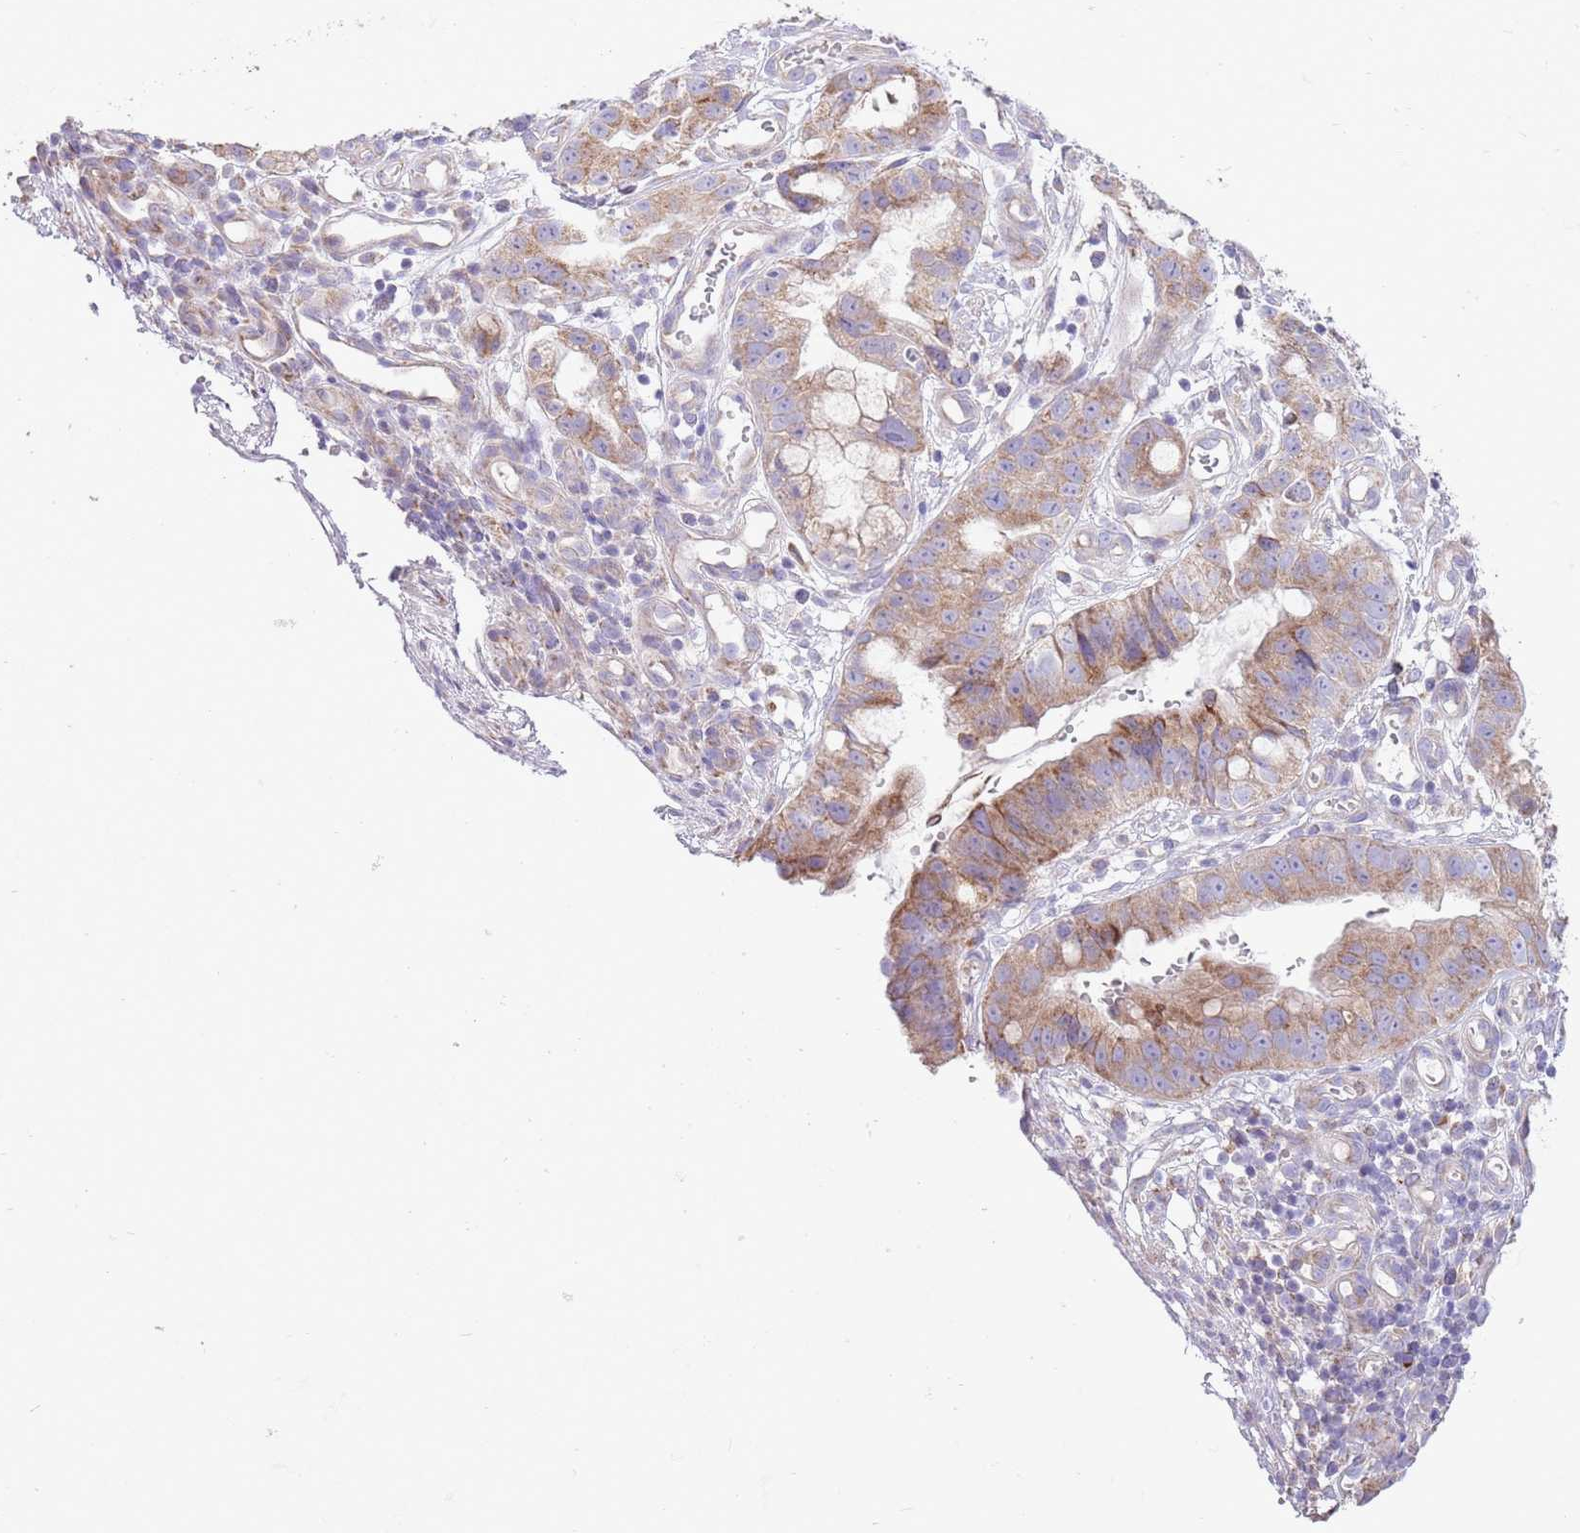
{"staining": {"intensity": "moderate", "quantity": ">75%", "location": "cytoplasmic/membranous"}, "tissue": "stomach cancer", "cell_type": "Tumor cells", "image_type": "cancer", "snomed": [{"axis": "morphology", "description": "Adenocarcinoma, NOS"}, {"axis": "topography", "description": "Stomach"}], "caption": "Immunohistochemical staining of stomach adenocarcinoma reveals moderate cytoplasmic/membranous protein staining in about >75% of tumor cells.", "gene": "OAZ2", "patient": {"sex": "male", "age": 55}}